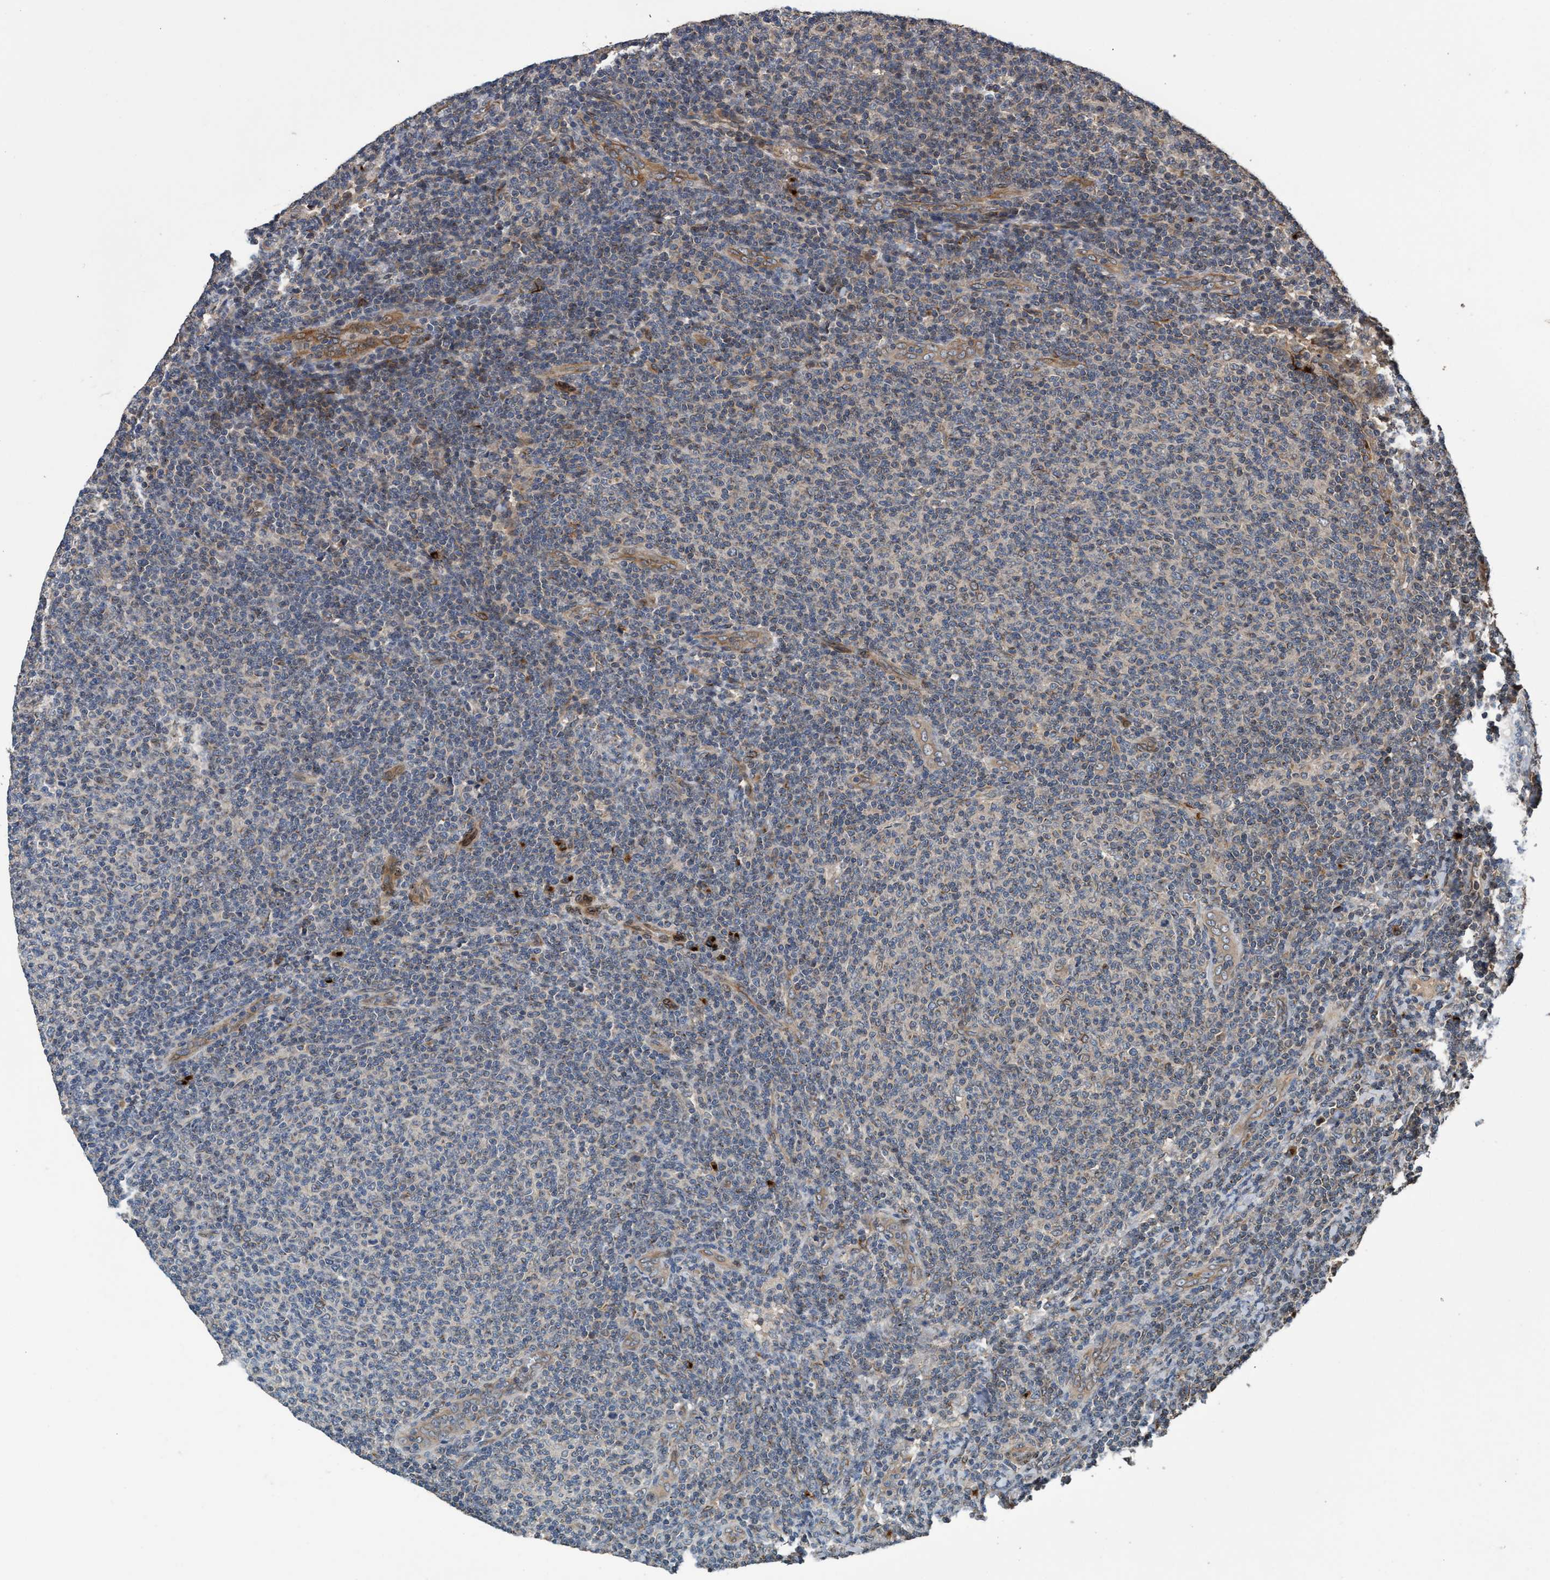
{"staining": {"intensity": "weak", "quantity": "<25%", "location": "cytoplasmic/membranous"}, "tissue": "lymphoma", "cell_type": "Tumor cells", "image_type": "cancer", "snomed": [{"axis": "morphology", "description": "Malignant lymphoma, non-Hodgkin's type, Low grade"}, {"axis": "topography", "description": "Lymph node"}], "caption": "The immunohistochemistry (IHC) photomicrograph has no significant expression in tumor cells of lymphoma tissue.", "gene": "MACC1", "patient": {"sex": "male", "age": 66}}